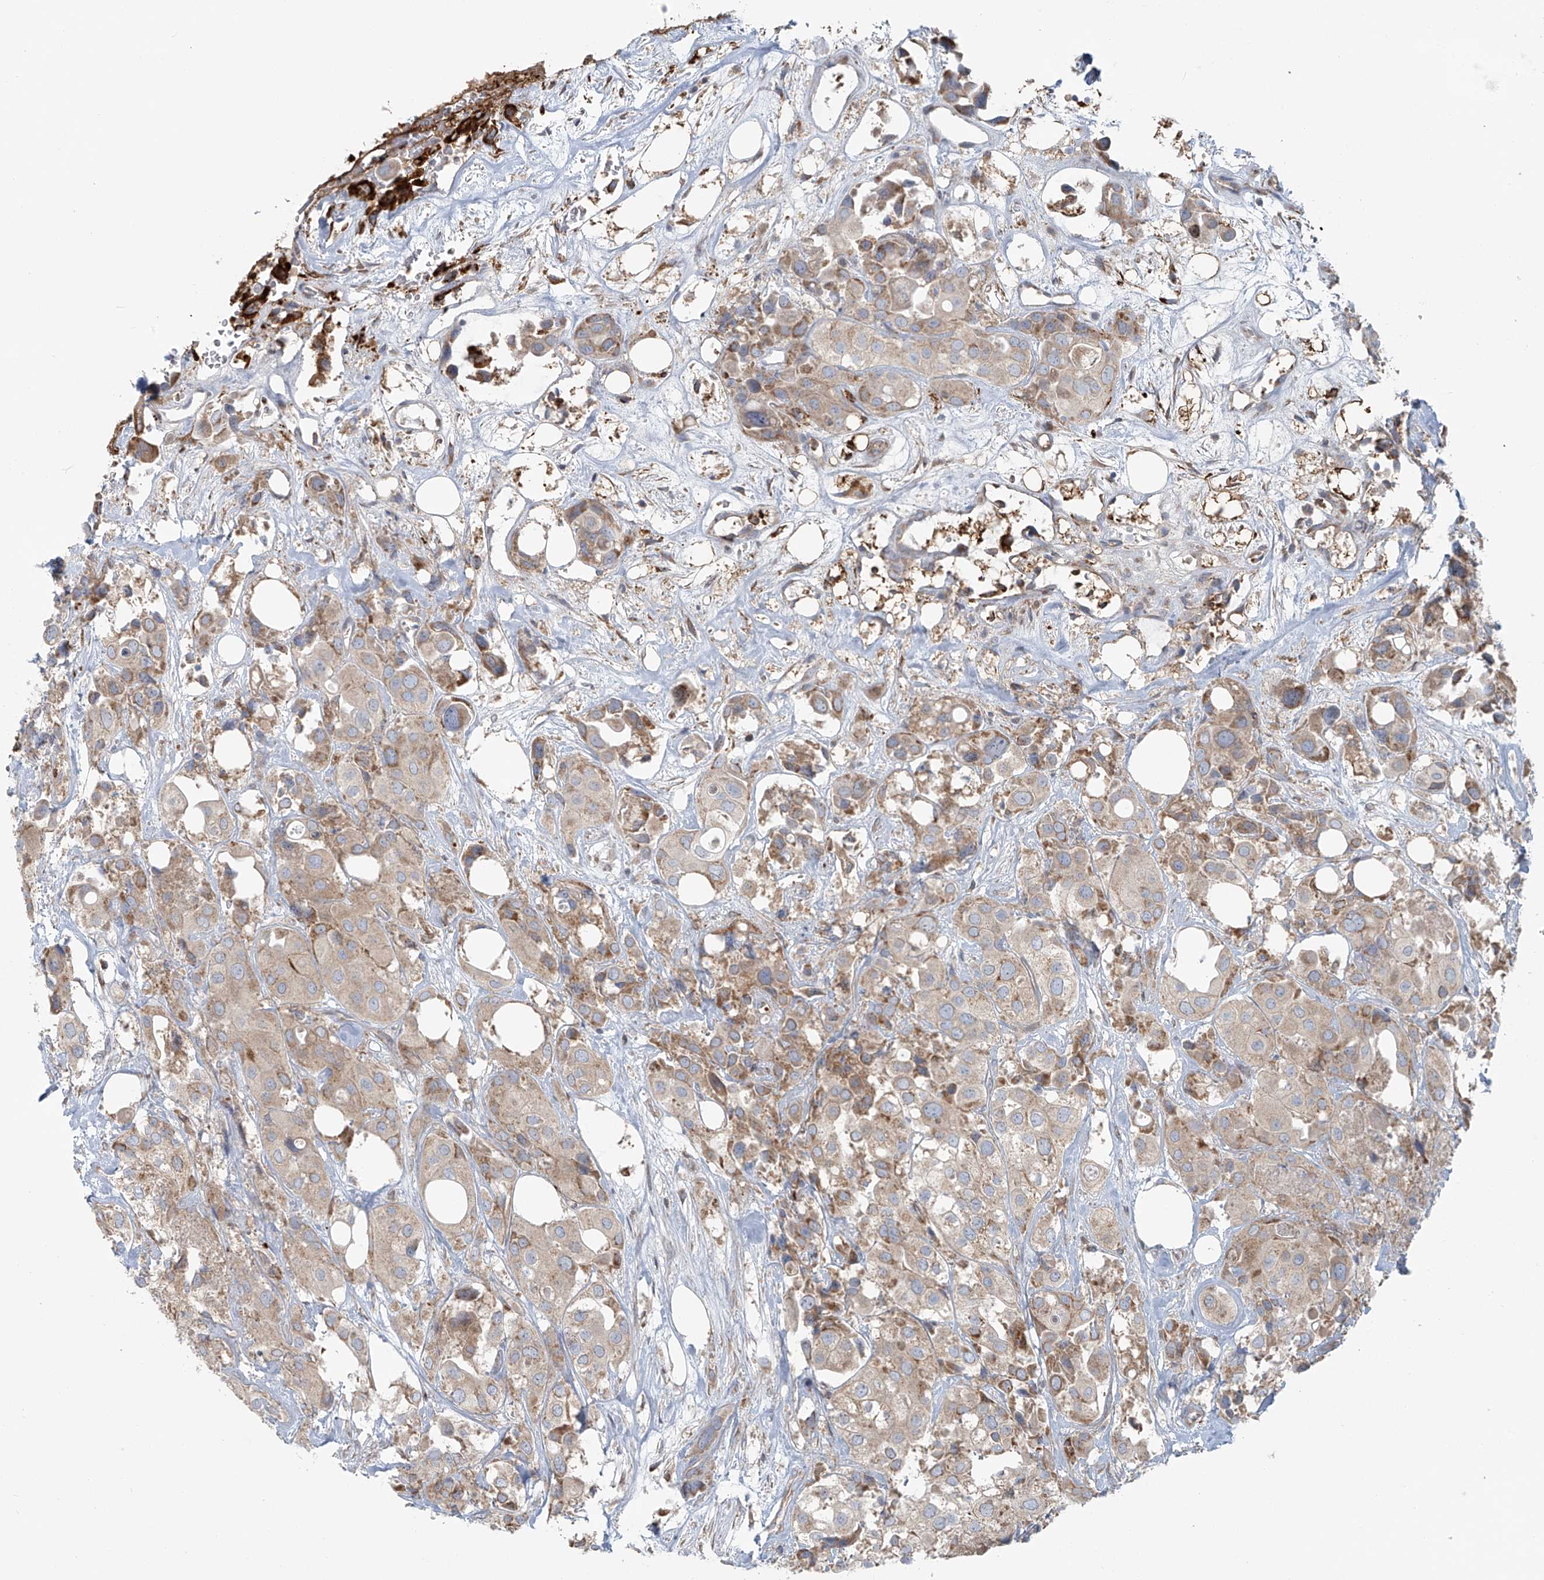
{"staining": {"intensity": "weak", "quantity": "25%-75%", "location": "cytoplasmic/membranous"}, "tissue": "urothelial cancer", "cell_type": "Tumor cells", "image_type": "cancer", "snomed": [{"axis": "morphology", "description": "Urothelial carcinoma, High grade"}, {"axis": "topography", "description": "Urinary bladder"}], "caption": "A high-resolution photomicrograph shows IHC staining of urothelial carcinoma (high-grade), which demonstrates weak cytoplasmic/membranous positivity in approximately 25%-75% of tumor cells. (brown staining indicates protein expression, while blue staining denotes nuclei).", "gene": "LZTS3", "patient": {"sex": "male", "age": 64}}